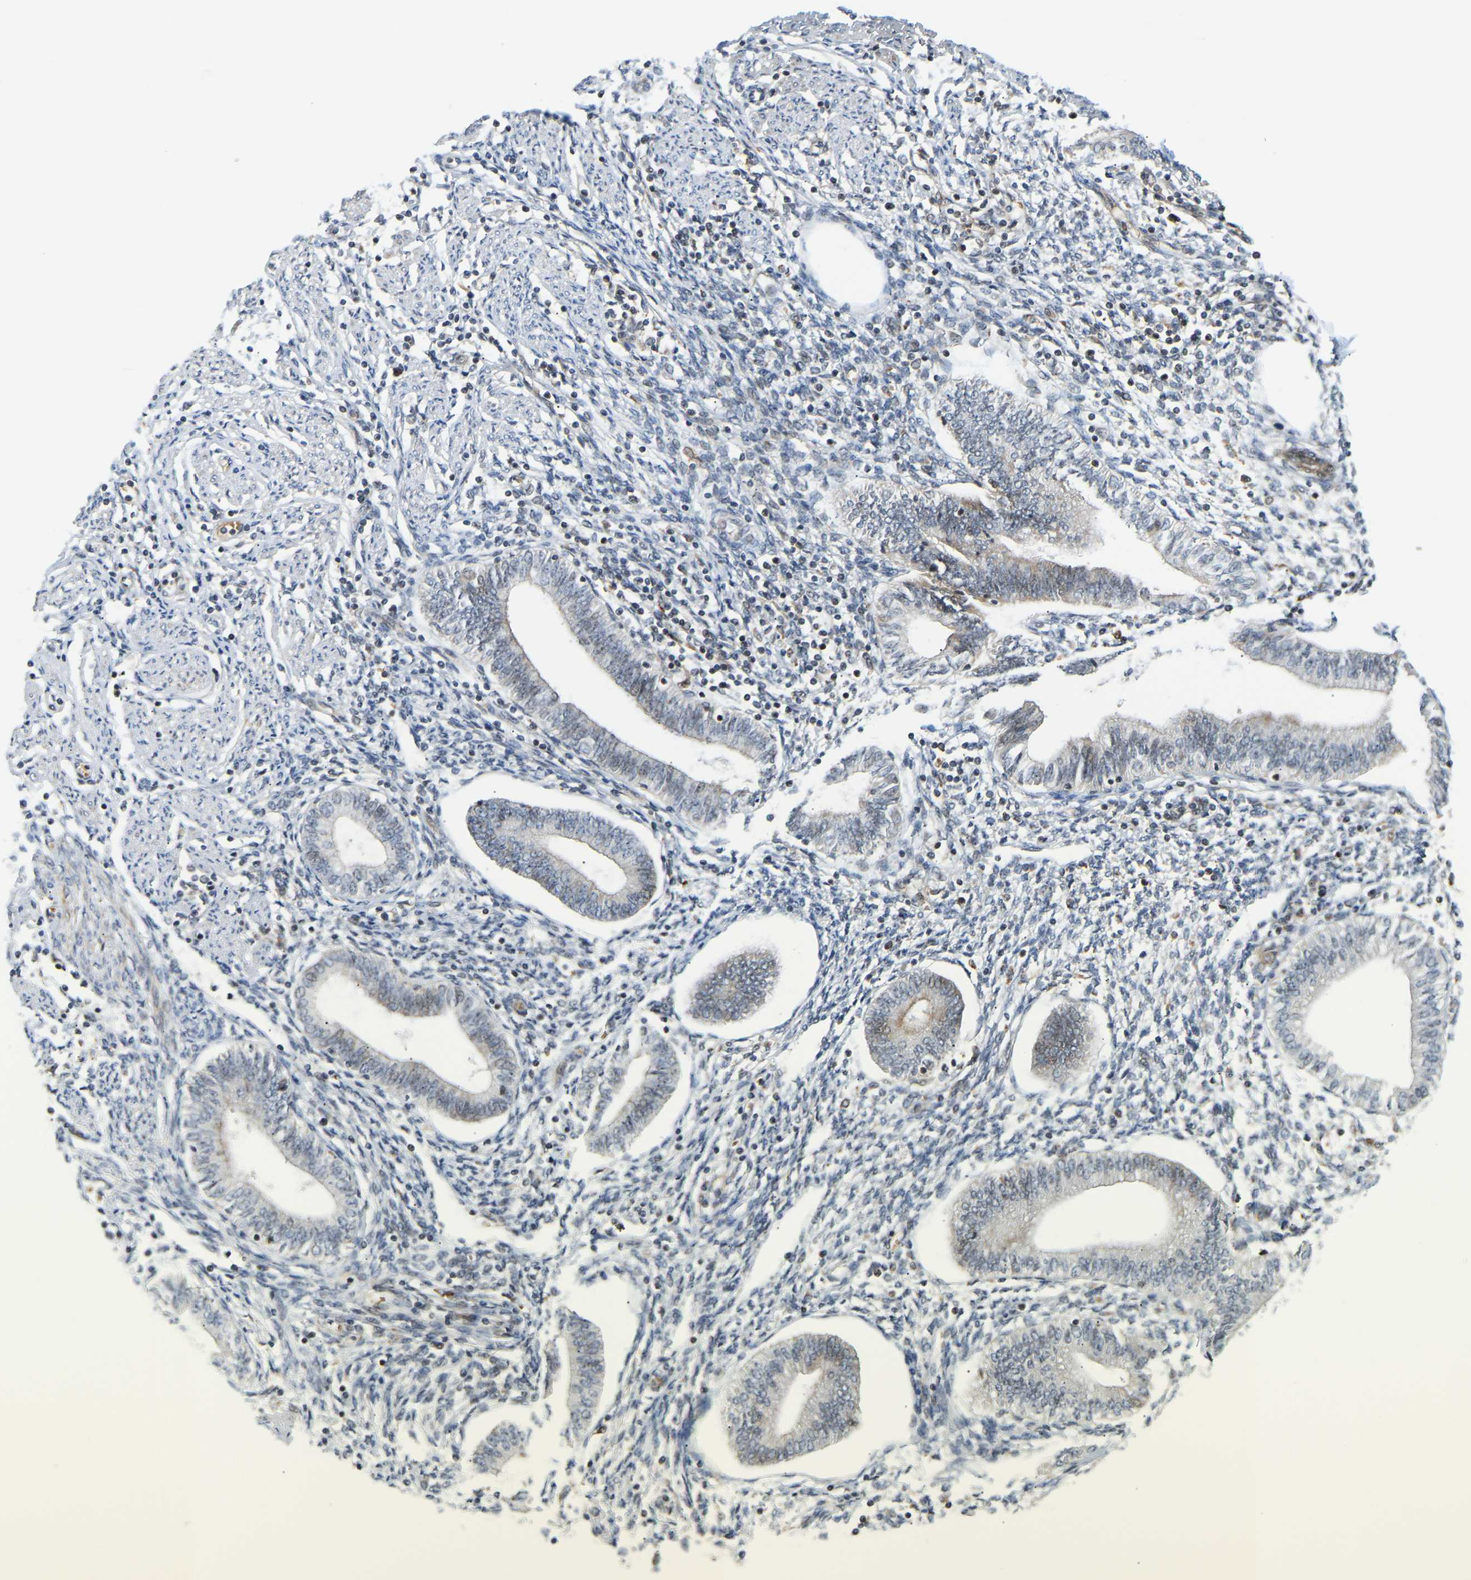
{"staining": {"intensity": "moderate", "quantity": "<25%", "location": "cytoplasmic/membranous"}, "tissue": "endometrium", "cell_type": "Cells in endometrial stroma", "image_type": "normal", "snomed": [{"axis": "morphology", "description": "Normal tissue, NOS"}, {"axis": "topography", "description": "Endometrium"}], "caption": "Immunohistochemical staining of unremarkable endometrium displays moderate cytoplasmic/membranous protein staining in about <25% of cells in endometrial stroma.", "gene": "POGLUT2", "patient": {"sex": "female", "age": 50}}